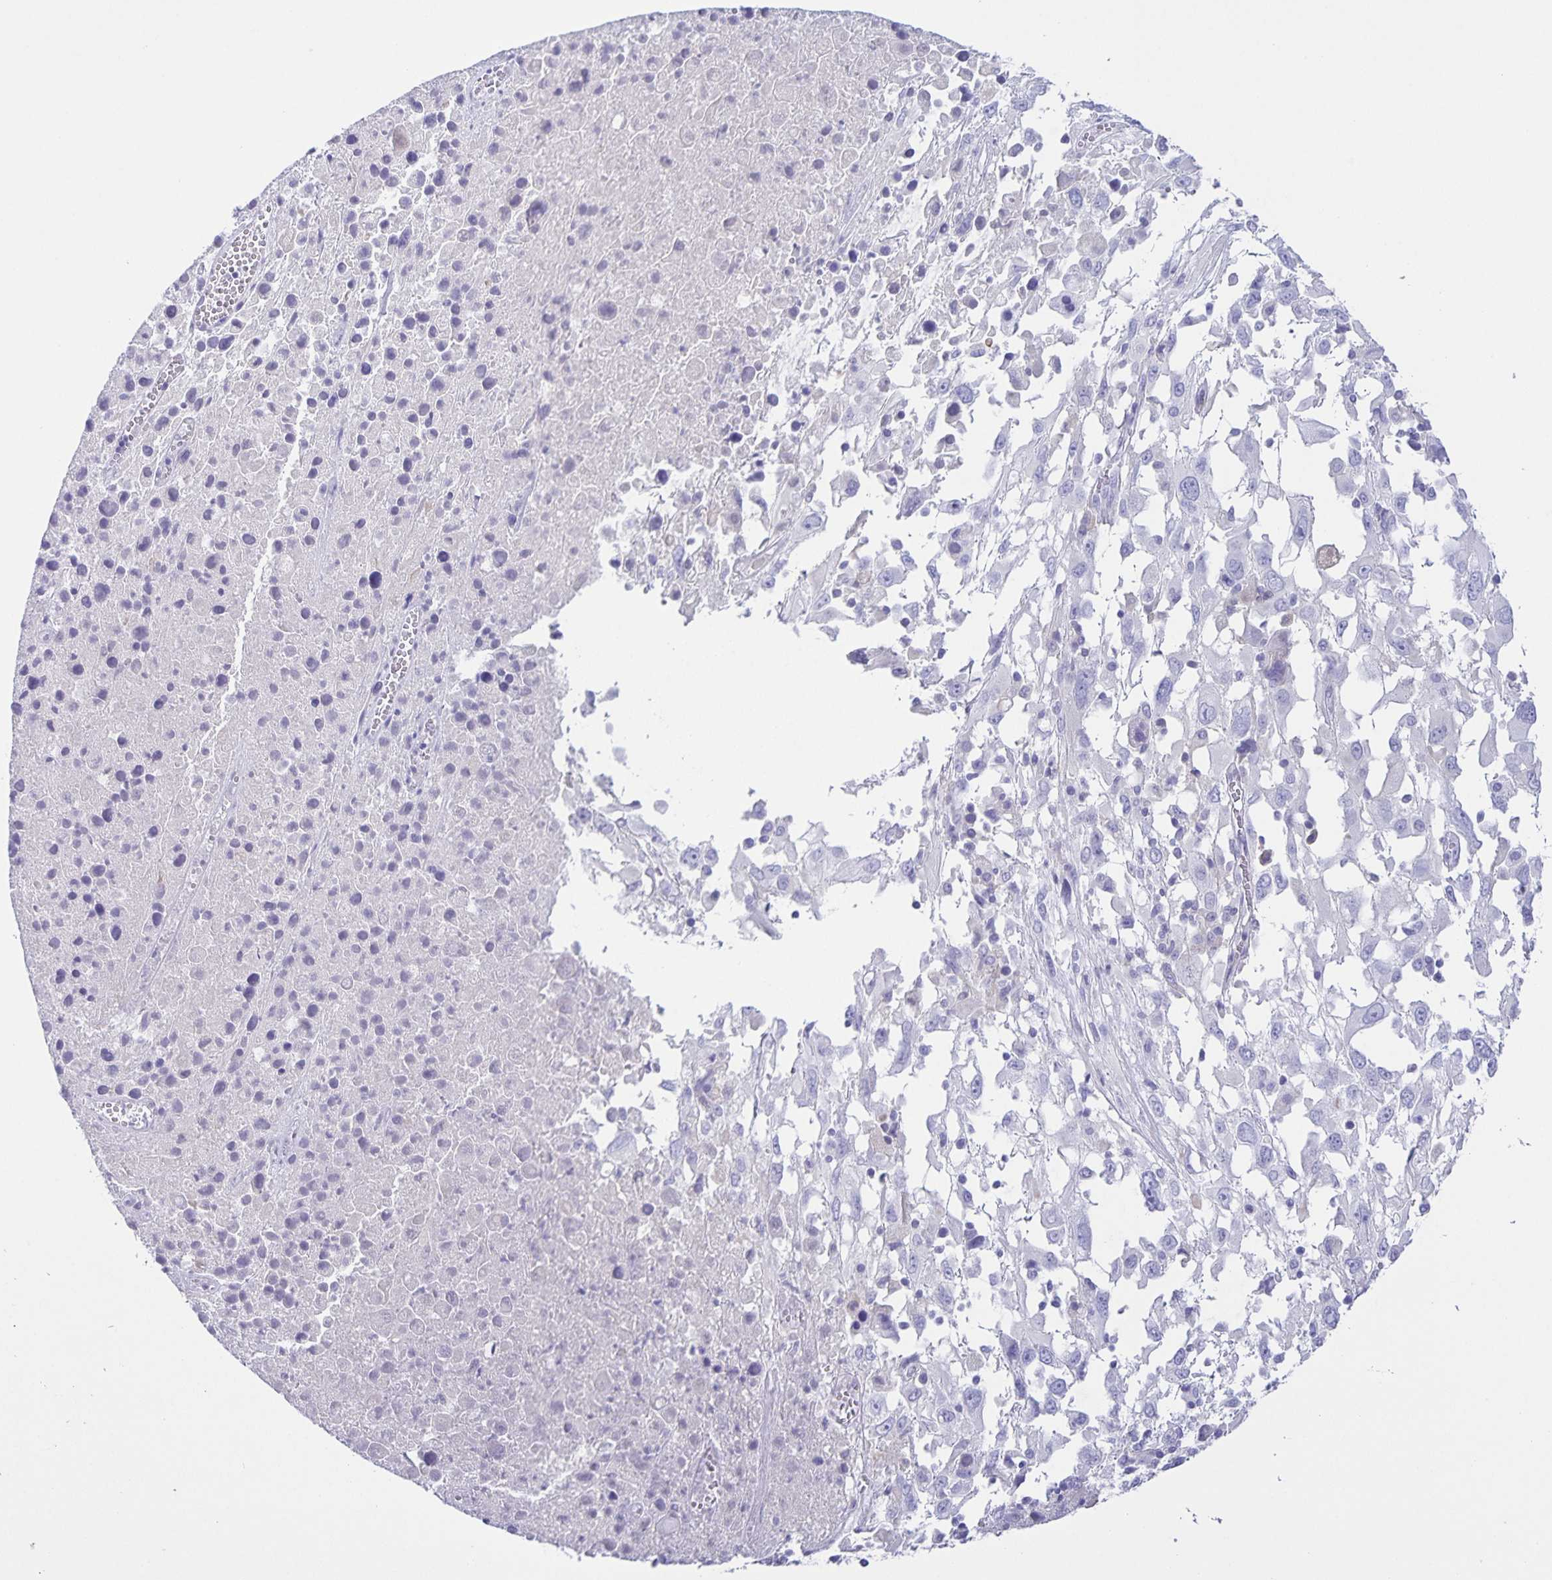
{"staining": {"intensity": "negative", "quantity": "none", "location": "none"}, "tissue": "melanoma", "cell_type": "Tumor cells", "image_type": "cancer", "snomed": [{"axis": "morphology", "description": "Malignant melanoma, Metastatic site"}, {"axis": "topography", "description": "Soft tissue"}], "caption": "This is a image of IHC staining of melanoma, which shows no positivity in tumor cells.", "gene": "UBQLN3", "patient": {"sex": "male", "age": 50}}